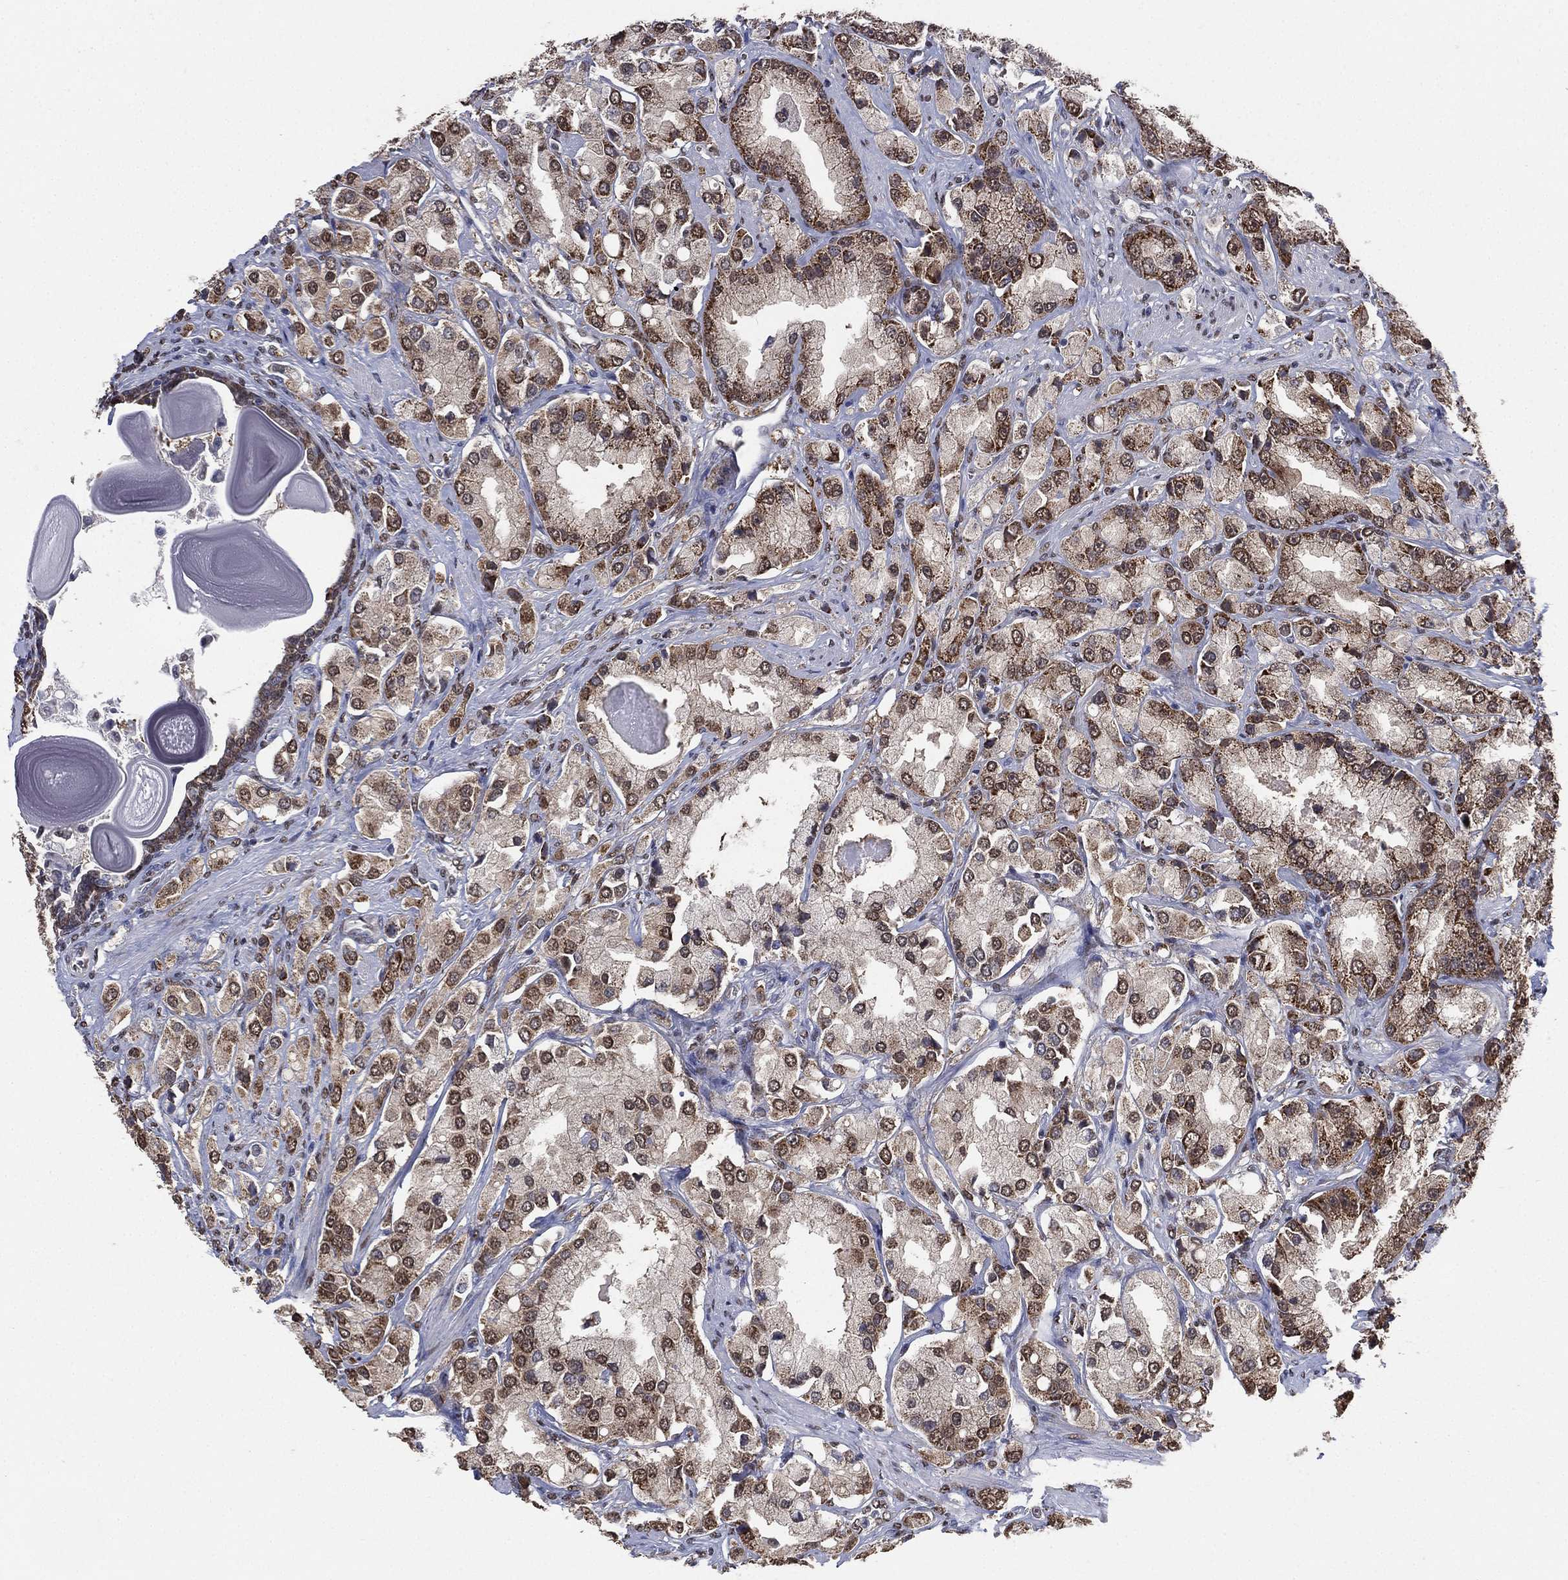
{"staining": {"intensity": "moderate", "quantity": ">75%", "location": "nuclear"}, "tissue": "prostate cancer", "cell_type": "Tumor cells", "image_type": "cancer", "snomed": [{"axis": "morphology", "description": "Adenocarcinoma, NOS"}, {"axis": "topography", "description": "Prostate and seminal vesicle, NOS"}, {"axis": "topography", "description": "Prostate"}], "caption": "Tumor cells show moderate nuclear staining in approximately >75% of cells in adenocarcinoma (prostate).", "gene": "ALDH7A1", "patient": {"sex": "male", "age": 64}}